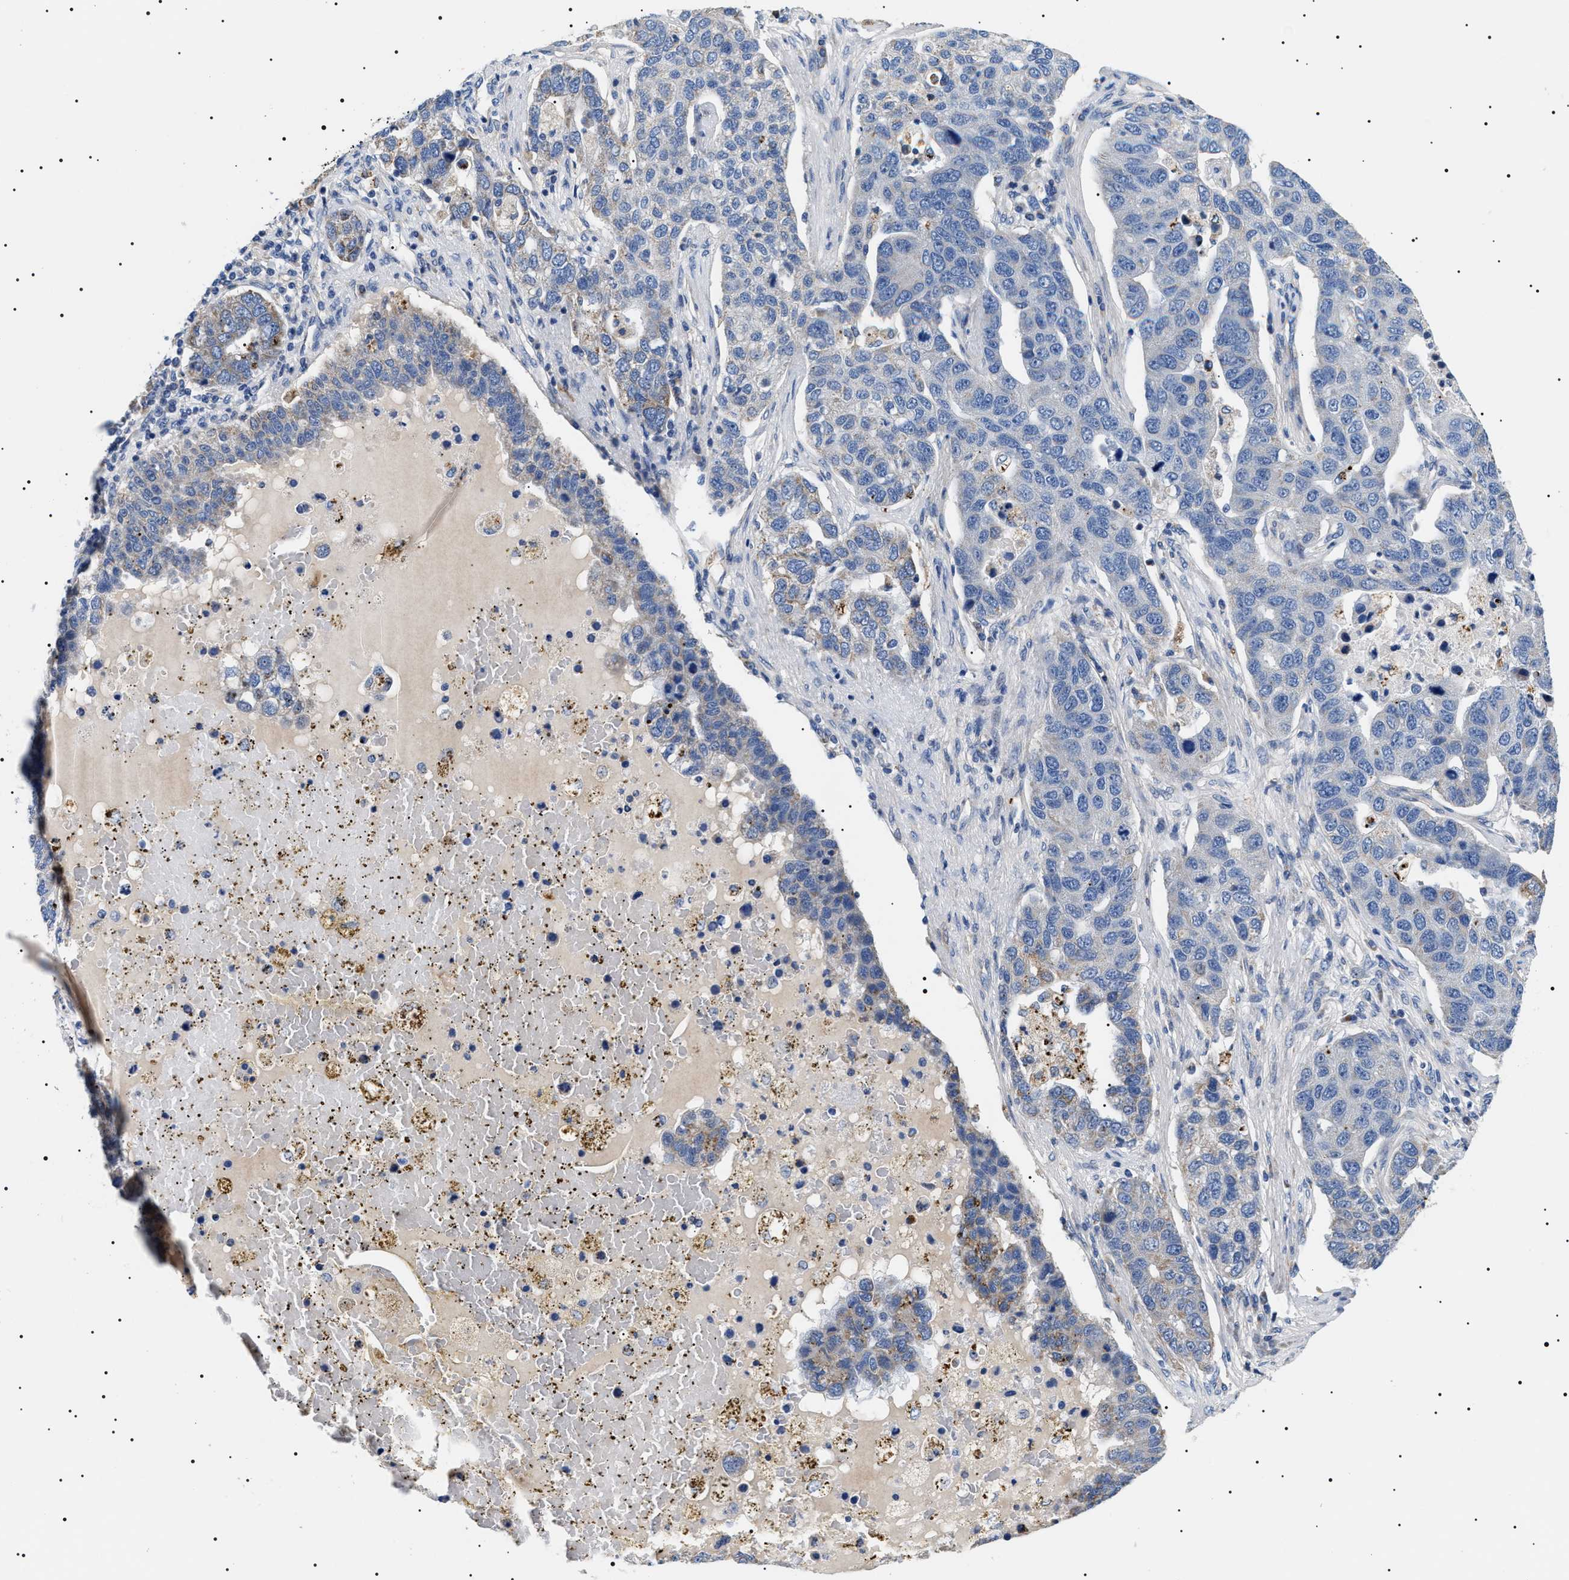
{"staining": {"intensity": "negative", "quantity": "none", "location": "none"}, "tissue": "pancreatic cancer", "cell_type": "Tumor cells", "image_type": "cancer", "snomed": [{"axis": "morphology", "description": "Adenocarcinoma, NOS"}, {"axis": "topography", "description": "Pancreas"}], "caption": "This is a histopathology image of immunohistochemistry (IHC) staining of pancreatic cancer, which shows no staining in tumor cells. (DAB (3,3'-diaminobenzidine) immunohistochemistry, high magnification).", "gene": "TMEM222", "patient": {"sex": "female", "age": 61}}